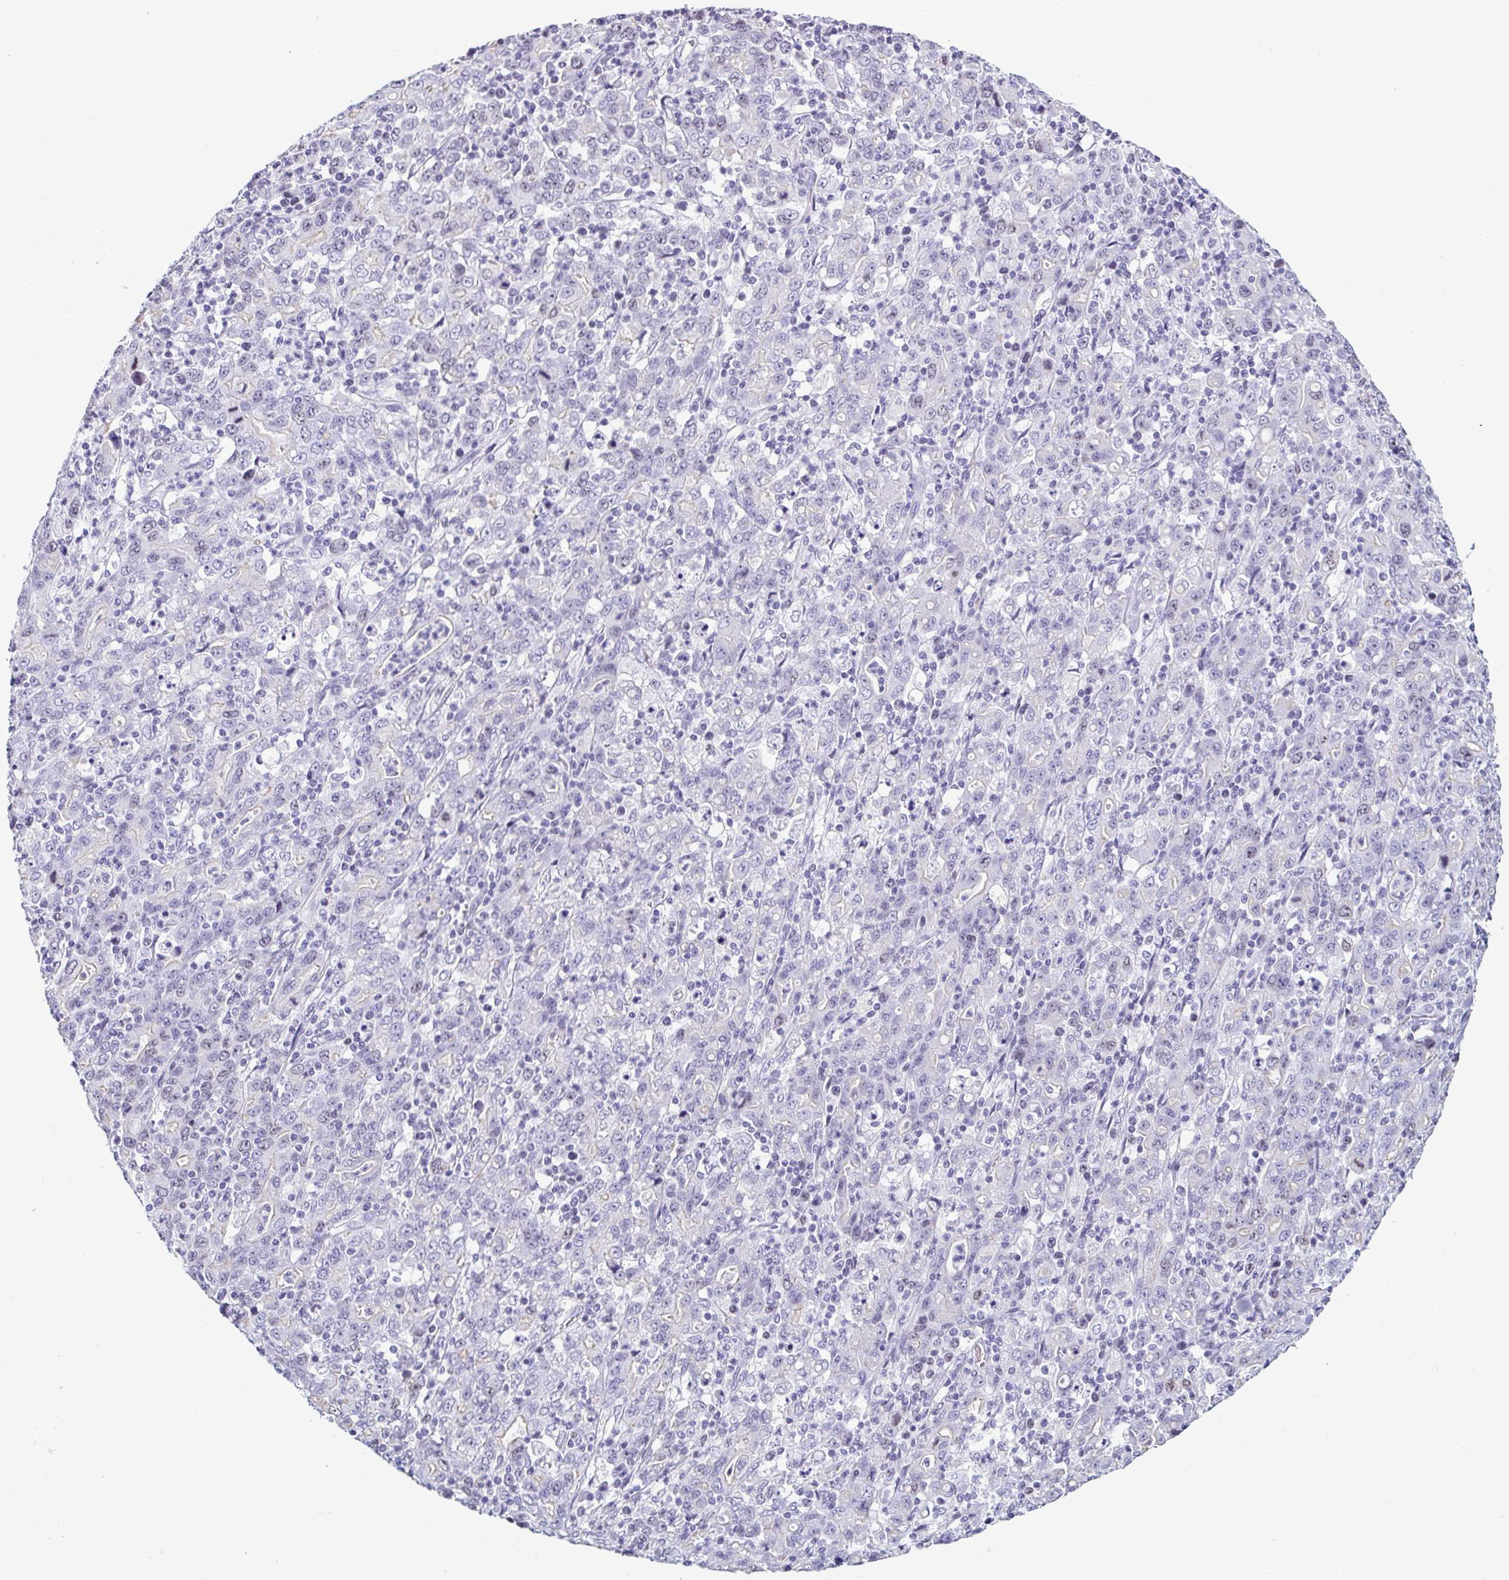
{"staining": {"intensity": "negative", "quantity": "none", "location": "none"}, "tissue": "stomach cancer", "cell_type": "Tumor cells", "image_type": "cancer", "snomed": [{"axis": "morphology", "description": "Adenocarcinoma, NOS"}, {"axis": "topography", "description": "Stomach, upper"}], "caption": "The micrograph demonstrates no staining of tumor cells in stomach cancer.", "gene": "SUZ12", "patient": {"sex": "male", "age": 69}}